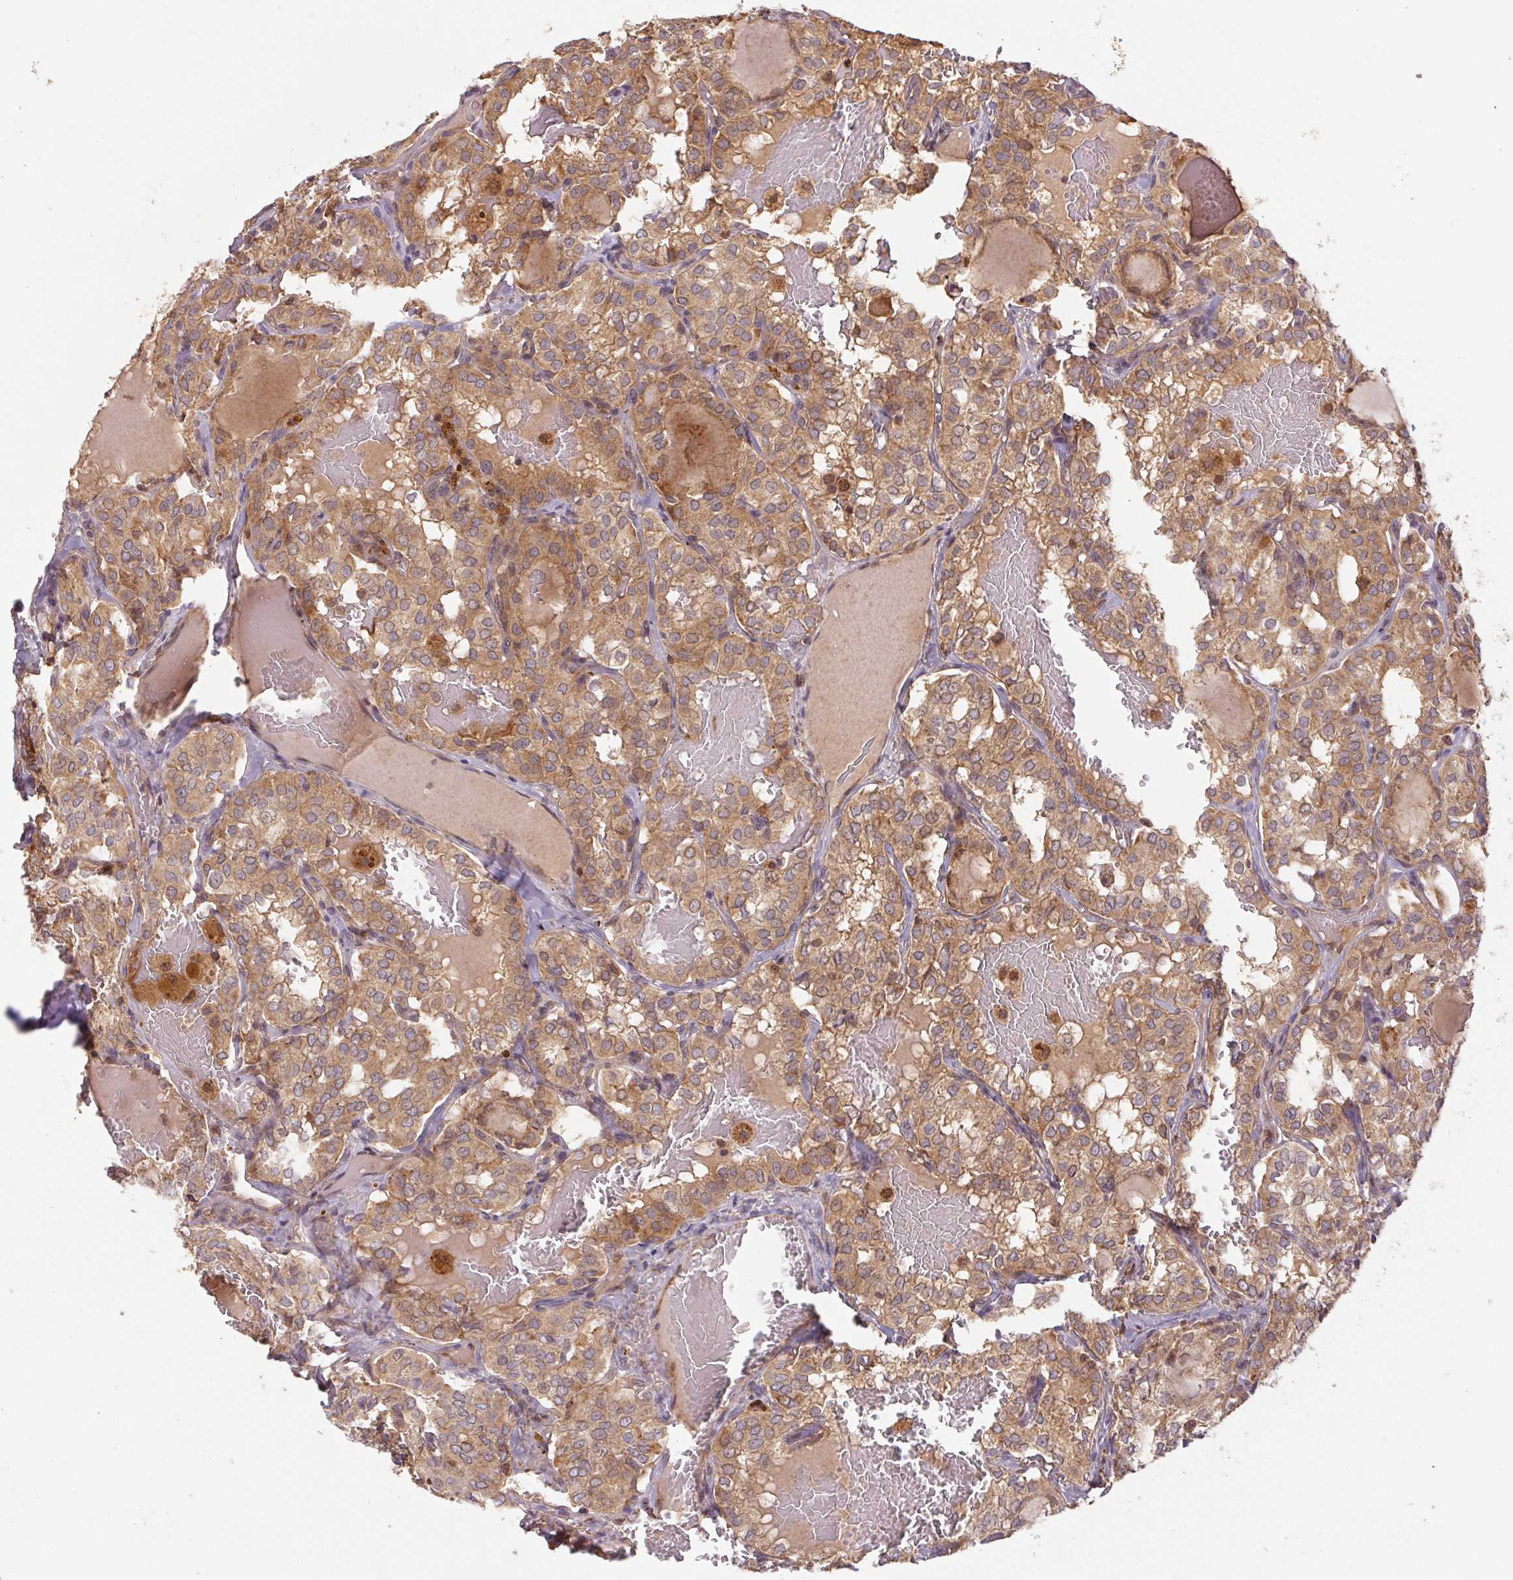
{"staining": {"intensity": "moderate", "quantity": ">75%", "location": "cytoplasmic/membranous"}, "tissue": "thyroid cancer", "cell_type": "Tumor cells", "image_type": "cancer", "snomed": [{"axis": "morphology", "description": "Papillary adenocarcinoma, NOS"}, {"axis": "topography", "description": "Thyroid gland"}], "caption": "Immunohistochemistry (IHC) (DAB) staining of thyroid papillary adenocarcinoma reveals moderate cytoplasmic/membranous protein expression in approximately >75% of tumor cells.", "gene": "MTHFD1", "patient": {"sex": "male", "age": 20}}